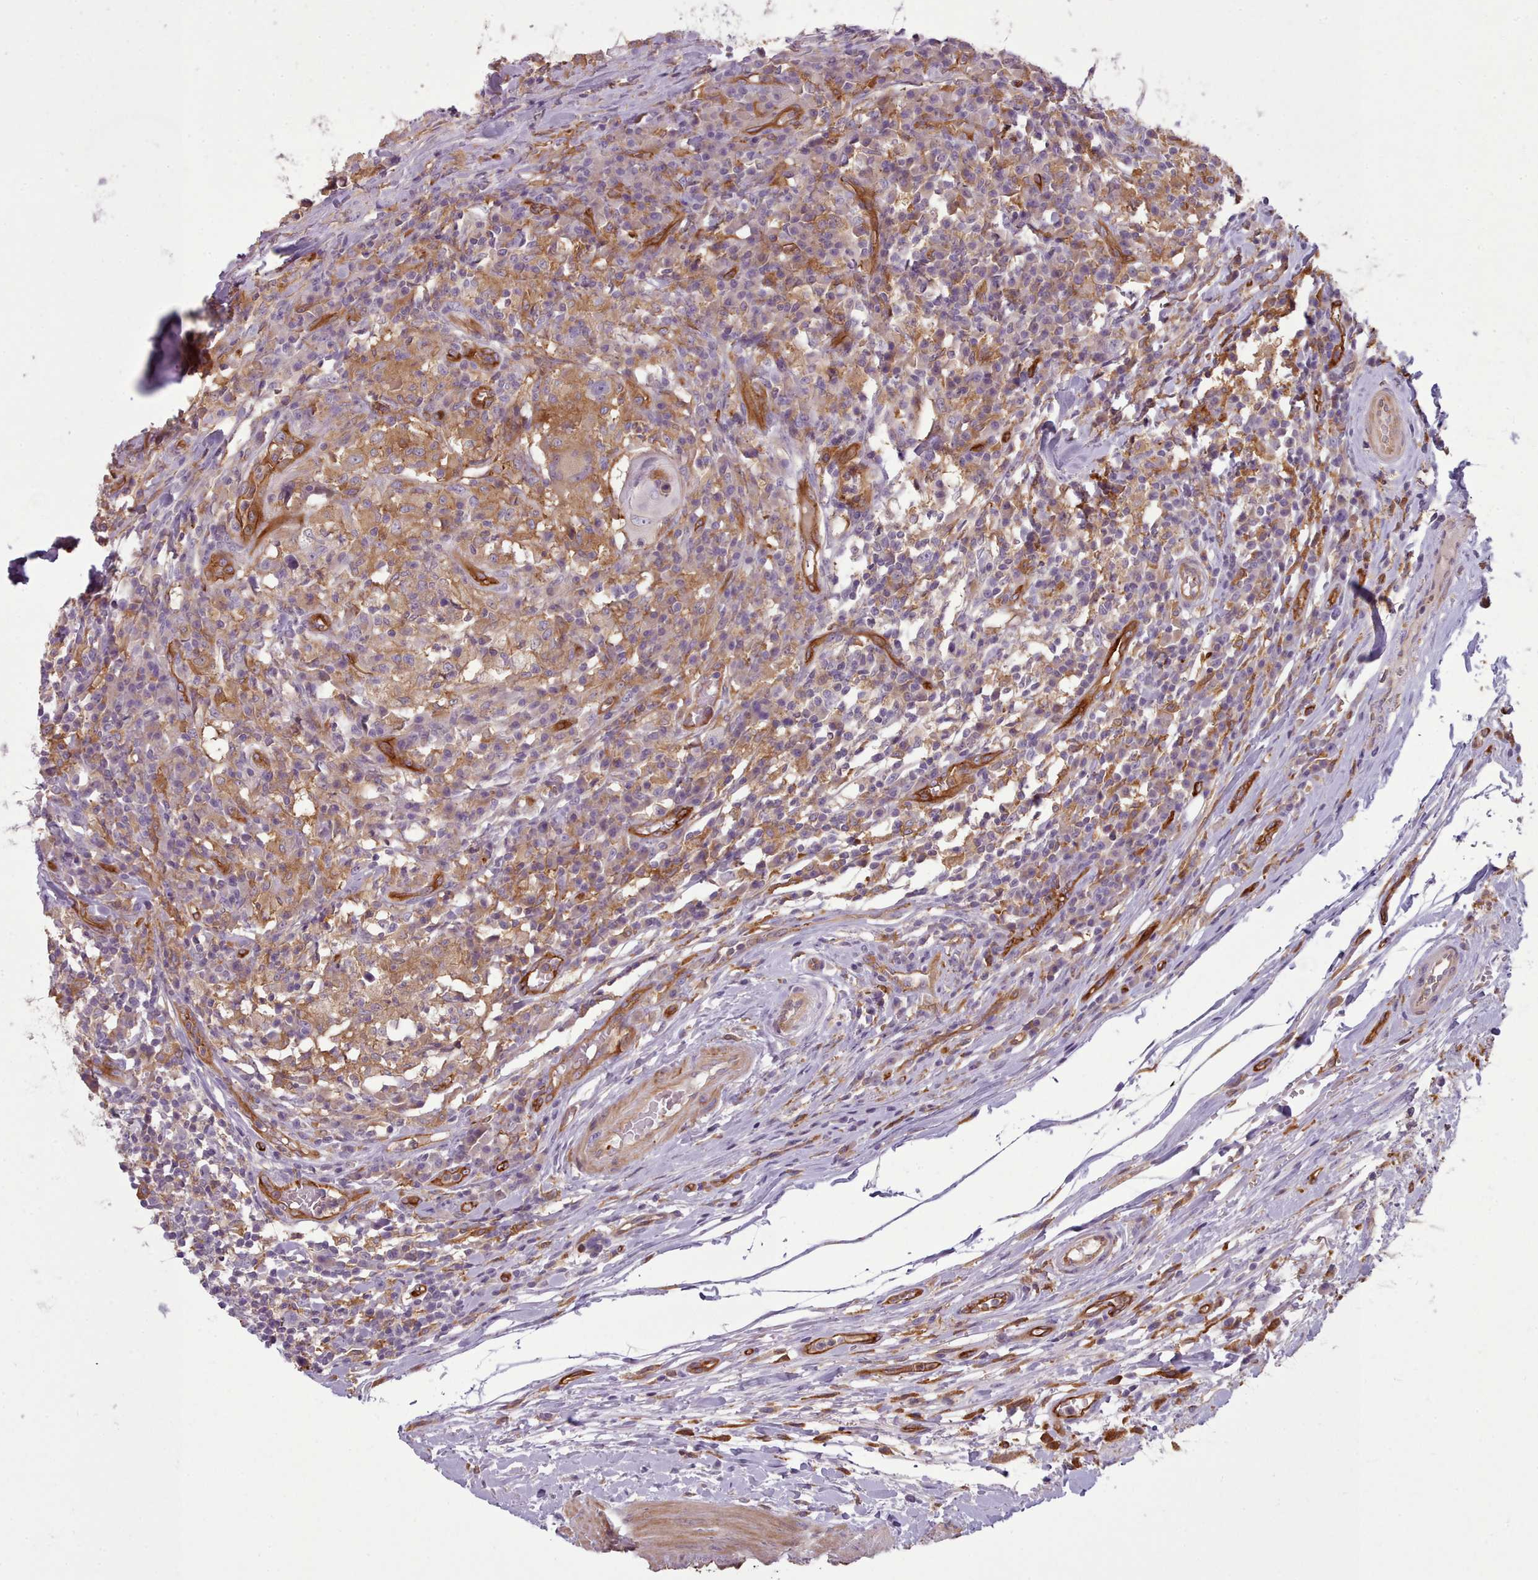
{"staining": {"intensity": "moderate", "quantity": ">75%", "location": "cytoplasmic/membranous"}, "tissue": "head and neck cancer", "cell_type": "Tumor cells", "image_type": "cancer", "snomed": [{"axis": "morphology", "description": "Normal tissue, NOS"}, {"axis": "morphology", "description": "Squamous cell carcinoma, NOS"}, {"axis": "topography", "description": "Skeletal muscle"}, {"axis": "topography", "description": "Vascular tissue"}, {"axis": "topography", "description": "Peripheral nerve tissue"}, {"axis": "topography", "description": "Head-Neck"}], "caption": "There is medium levels of moderate cytoplasmic/membranous positivity in tumor cells of head and neck squamous cell carcinoma, as demonstrated by immunohistochemical staining (brown color).", "gene": "CD300LF", "patient": {"sex": "male", "age": 66}}